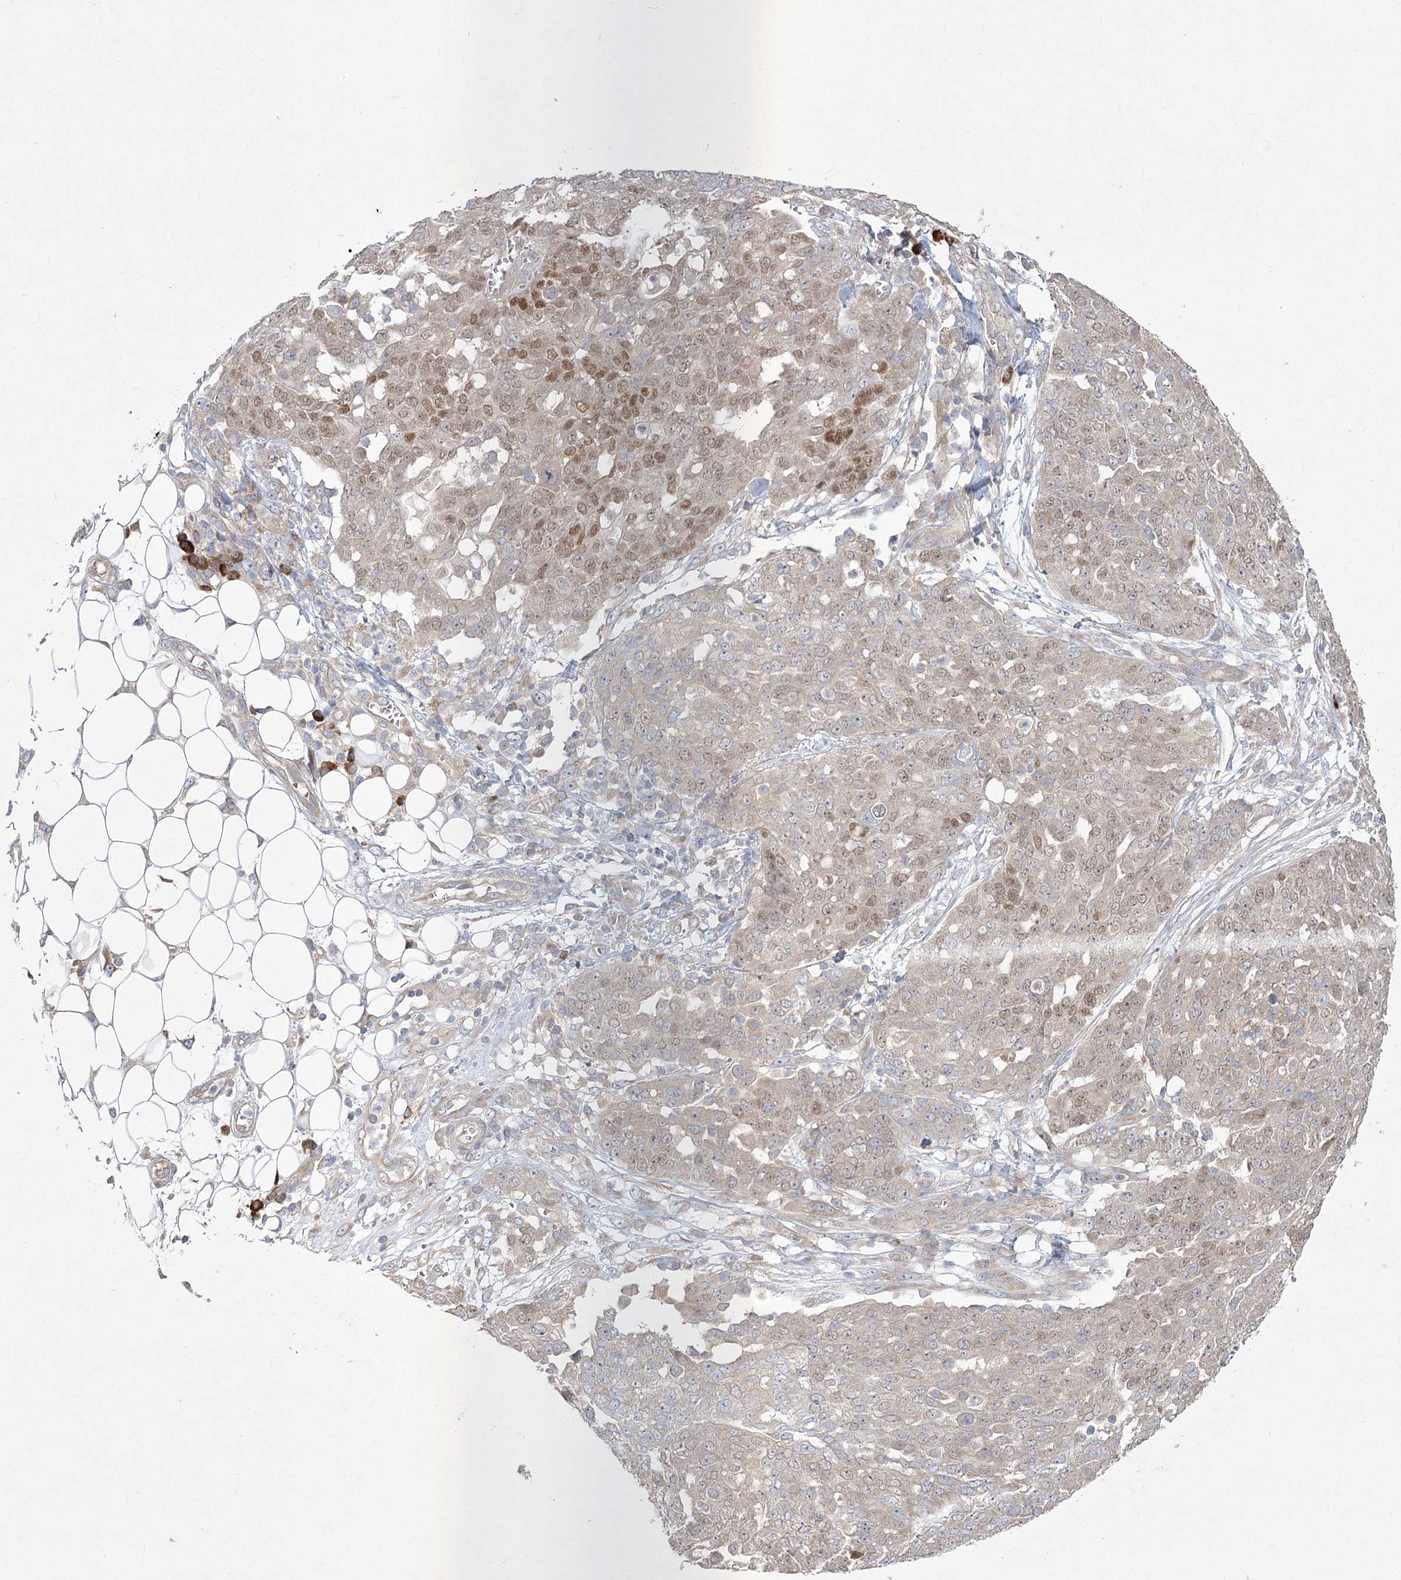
{"staining": {"intensity": "moderate", "quantity": "25%-75%", "location": "cytoplasmic/membranous,nuclear"}, "tissue": "ovarian cancer", "cell_type": "Tumor cells", "image_type": "cancer", "snomed": [{"axis": "morphology", "description": "Cystadenocarcinoma, serous, NOS"}, {"axis": "topography", "description": "Soft tissue"}, {"axis": "topography", "description": "Ovary"}], "caption": "This is an image of IHC staining of serous cystadenocarcinoma (ovarian), which shows moderate staining in the cytoplasmic/membranous and nuclear of tumor cells.", "gene": "CAMTA1", "patient": {"sex": "female", "age": 57}}